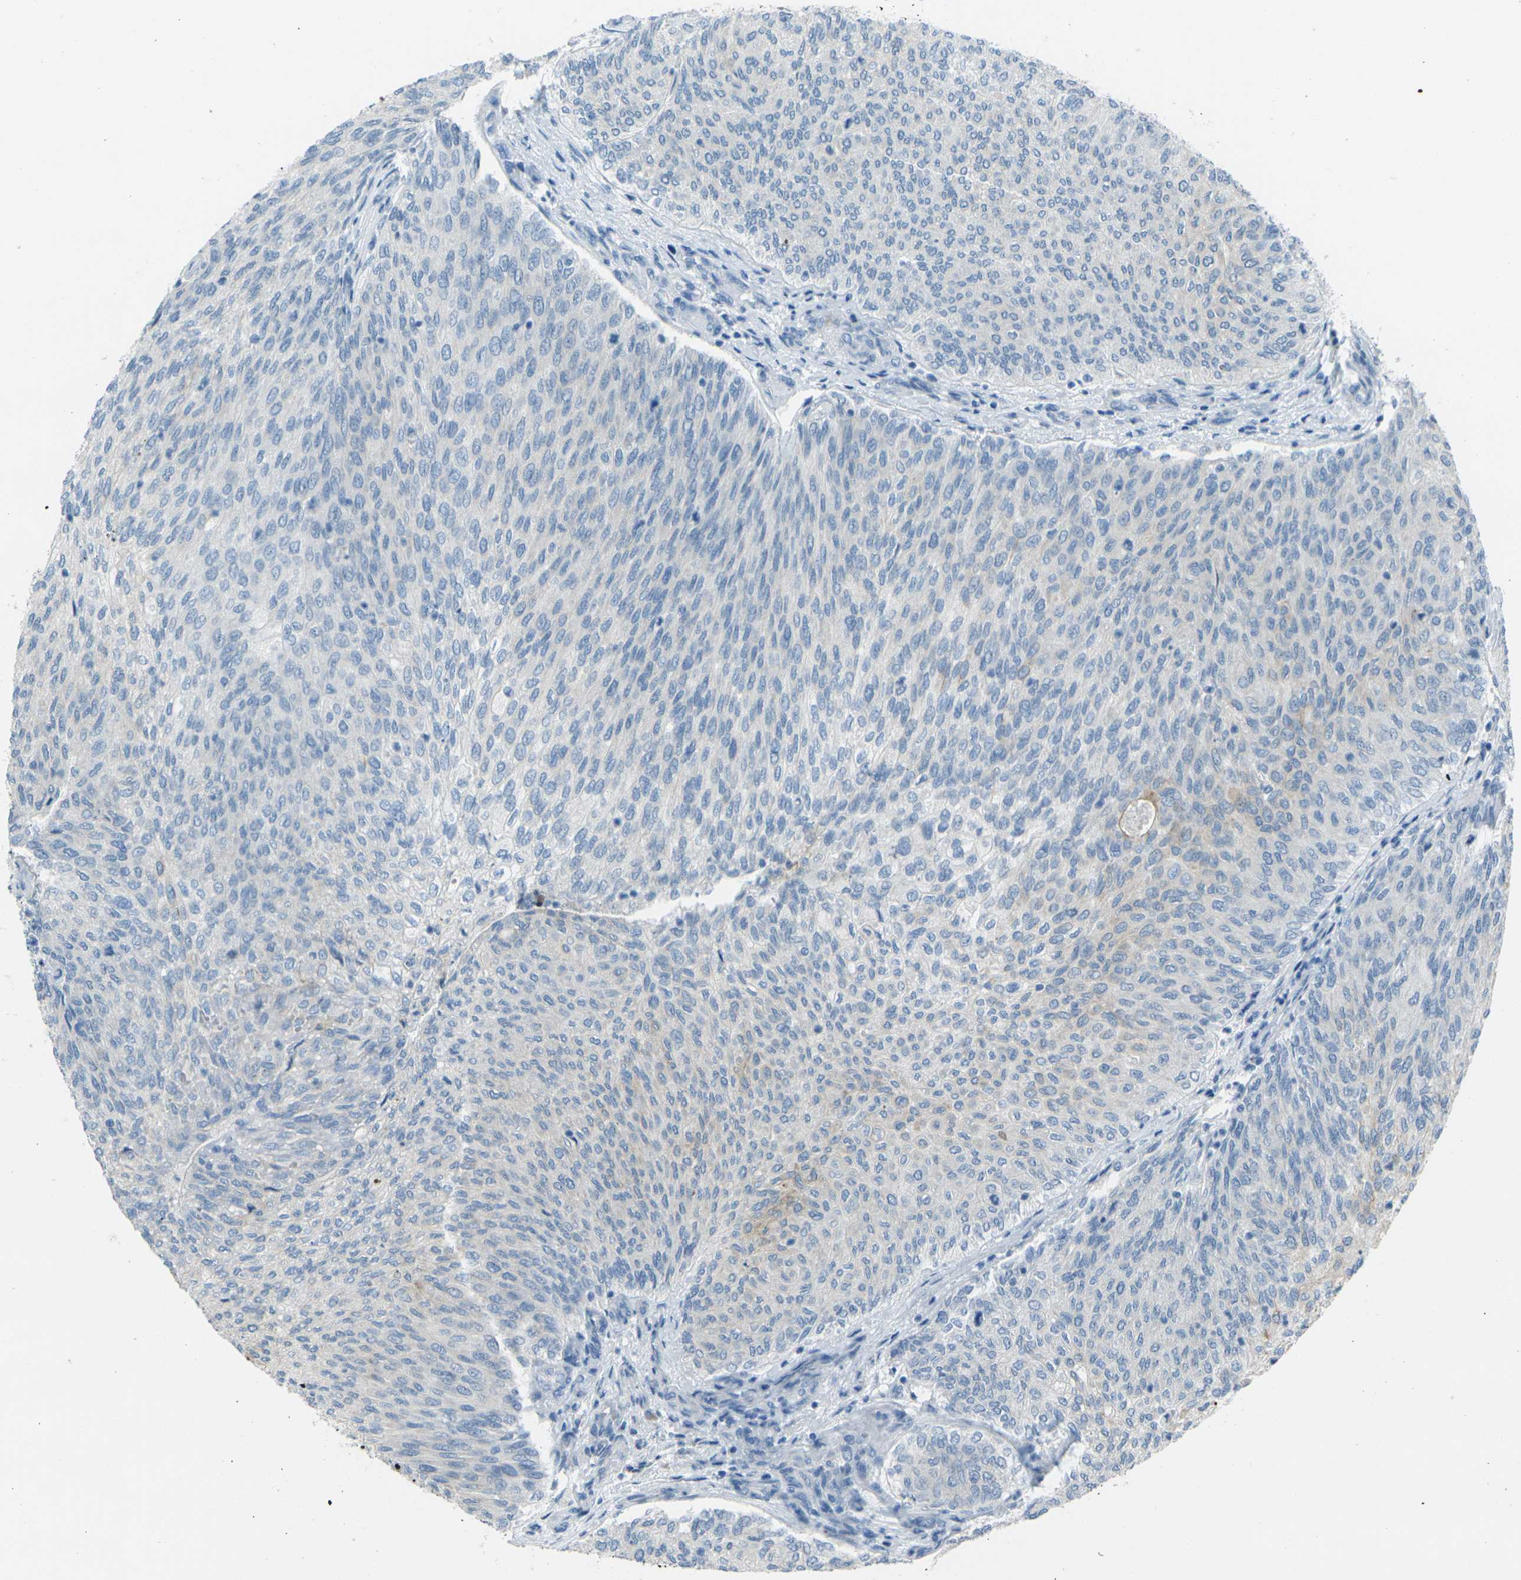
{"staining": {"intensity": "negative", "quantity": "none", "location": "none"}, "tissue": "urothelial cancer", "cell_type": "Tumor cells", "image_type": "cancer", "snomed": [{"axis": "morphology", "description": "Urothelial carcinoma, Low grade"}, {"axis": "topography", "description": "Urinary bladder"}], "caption": "An IHC micrograph of urothelial cancer is shown. There is no staining in tumor cells of urothelial cancer.", "gene": "ANKRD46", "patient": {"sex": "female", "age": 79}}